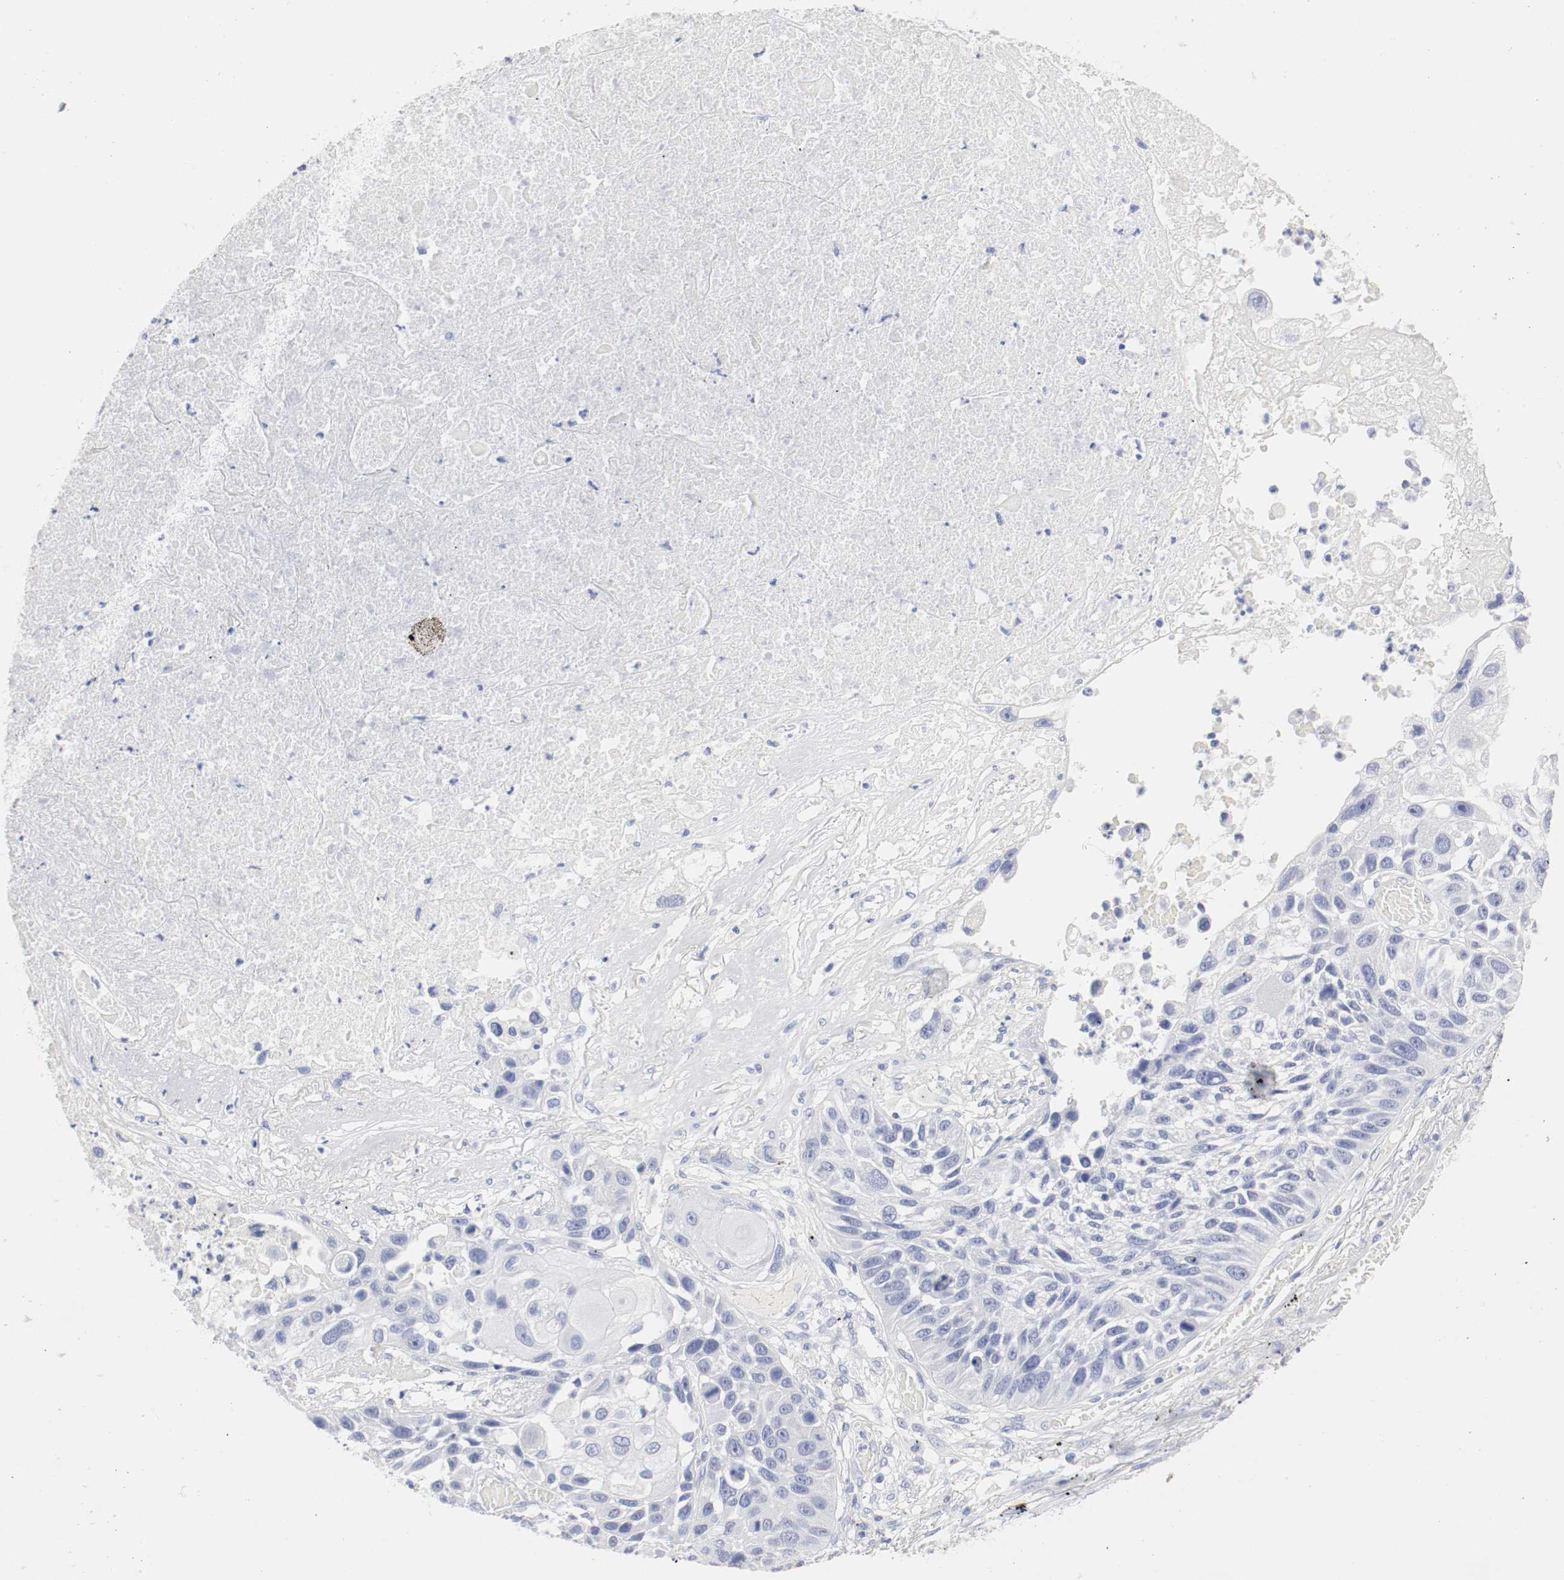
{"staining": {"intensity": "negative", "quantity": "none", "location": "none"}, "tissue": "lung cancer", "cell_type": "Tumor cells", "image_type": "cancer", "snomed": [{"axis": "morphology", "description": "Squamous cell carcinoma, NOS"}, {"axis": "topography", "description": "Lung"}], "caption": "This histopathology image is of lung squamous cell carcinoma stained with immunohistochemistry (IHC) to label a protein in brown with the nuclei are counter-stained blue. There is no positivity in tumor cells.", "gene": "GAD1", "patient": {"sex": "male", "age": 71}}